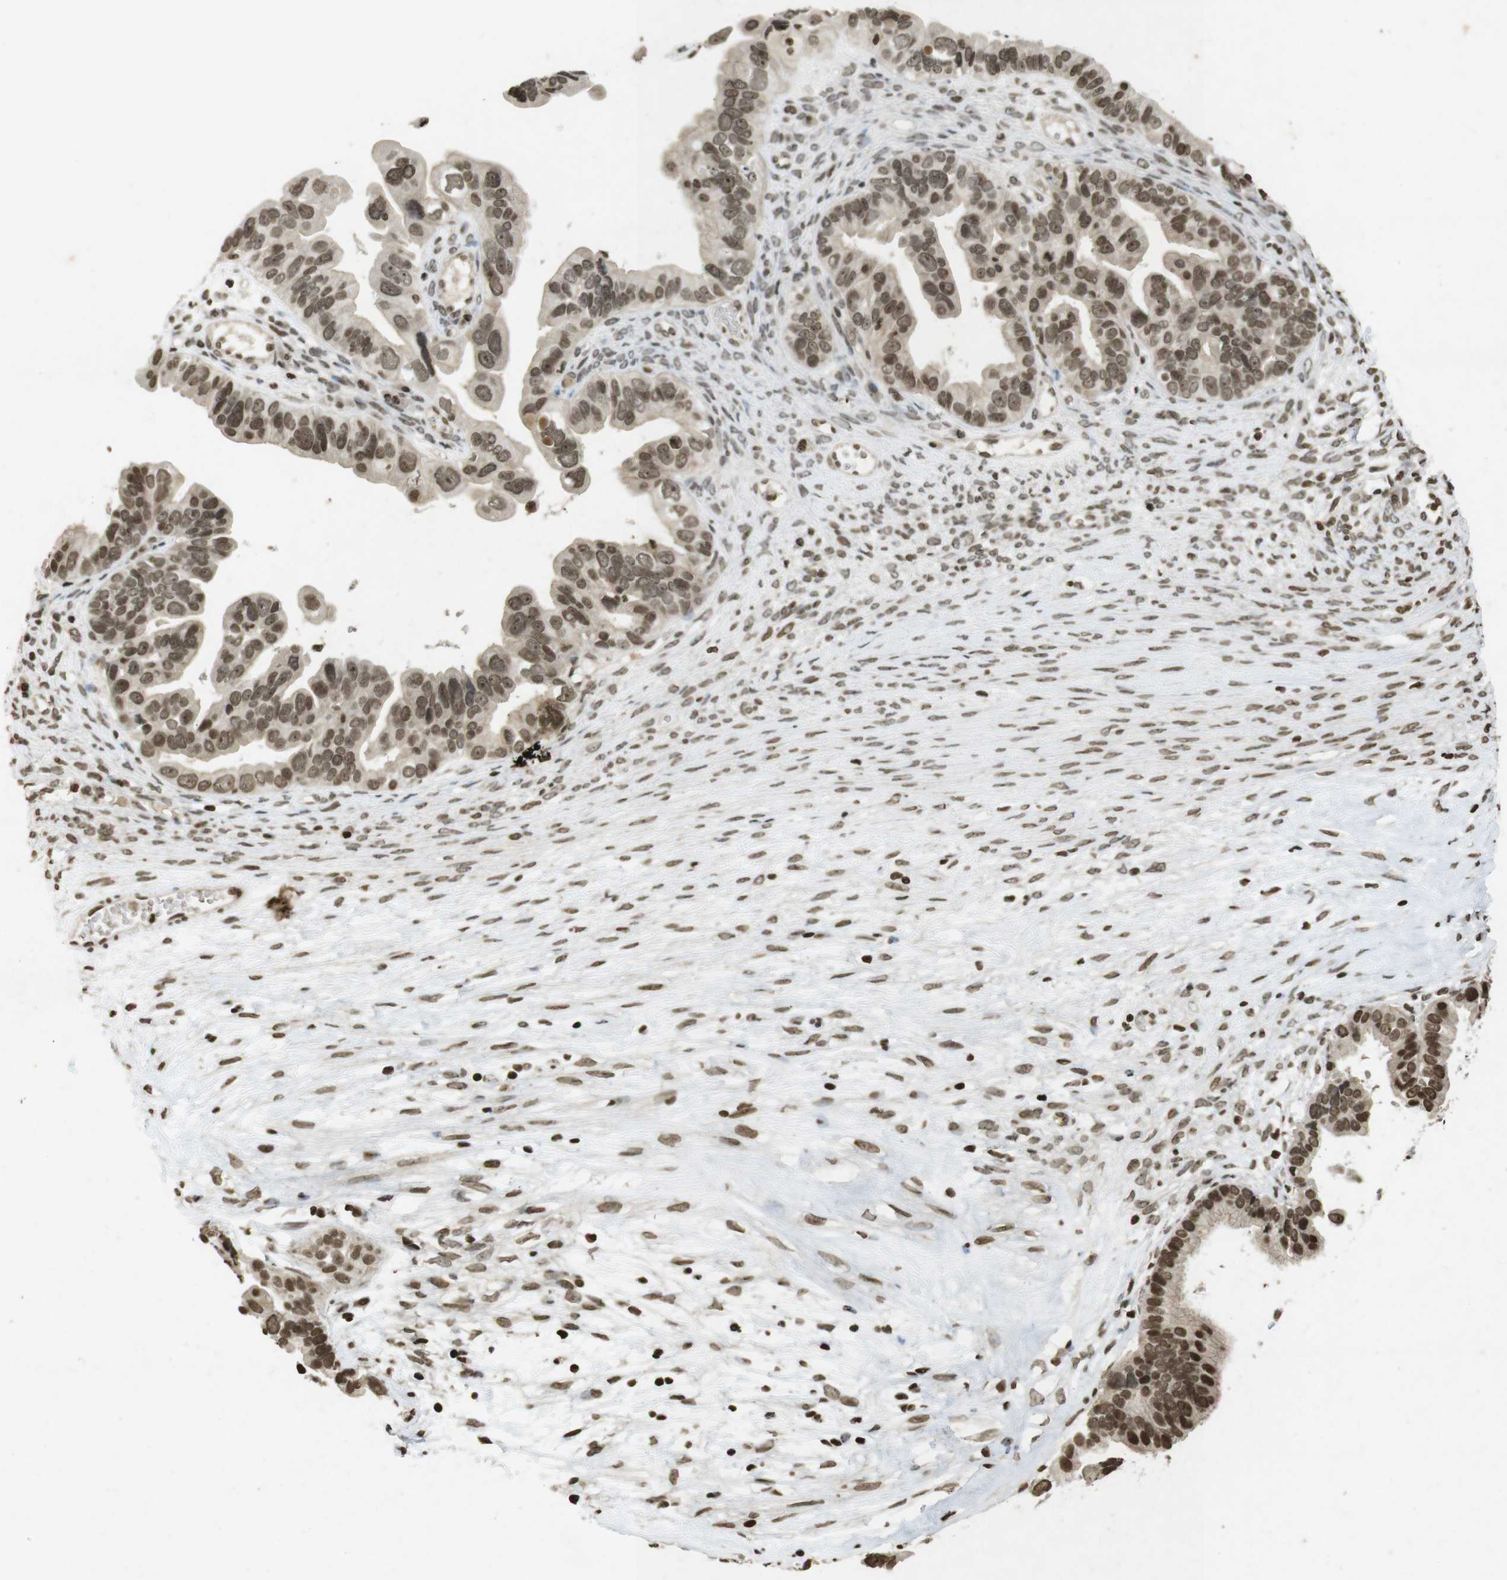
{"staining": {"intensity": "moderate", "quantity": ">75%", "location": "cytoplasmic/membranous,nuclear"}, "tissue": "ovarian cancer", "cell_type": "Tumor cells", "image_type": "cancer", "snomed": [{"axis": "morphology", "description": "Cystadenocarcinoma, serous, NOS"}, {"axis": "topography", "description": "Ovary"}], "caption": "The image displays staining of ovarian cancer, revealing moderate cytoplasmic/membranous and nuclear protein staining (brown color) within tumor cells. (Stains: DAB (3,3'-diaminobenzidine) in brown, nuclei in blue, Microscopy: brightfield microscopy at high magnification).", "gene": "FOXA3", "patient": {"sex": "female", "age": 56}}